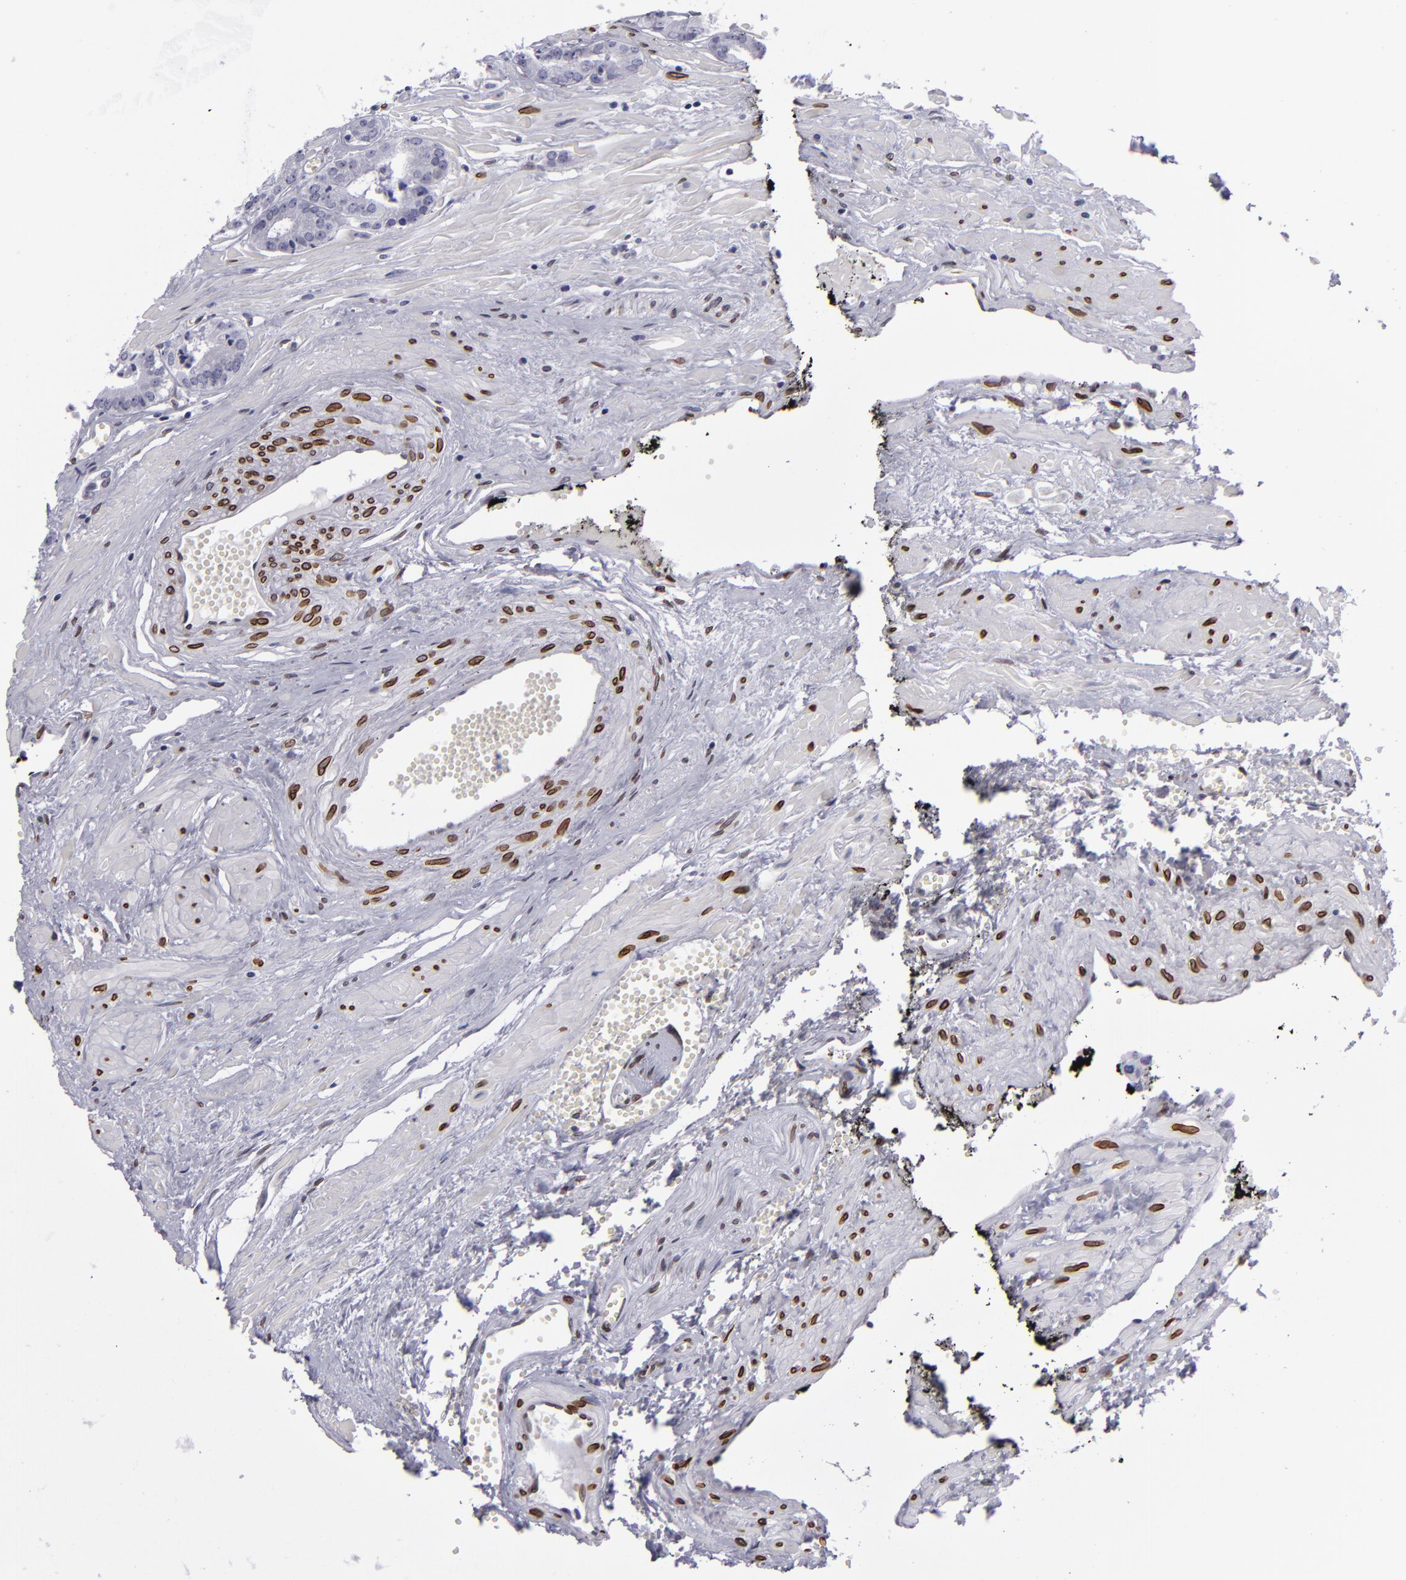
{"staining": {"intensity": "negative", "quantity": "none", "location": "none"}, "tissue": "prostate cancer", "cell_type": "Tumor cells", "image_type": "cancer", "snomed": [{"axis": "morphology", "description": "Adenocarcinoma, High grade"}, {"axis": "topography", "description": "Prostate"}], "caption": "Immunohistochemistry (IHC) histopathology image of human prostate high-grade adenocarcinoma stained for a protein (brown), which displays no staining in tumor cells. (IHC, brightfield microscopy, high magnification).", "gene": "EMD", "patient": {"sex": "male", "age": 56}}